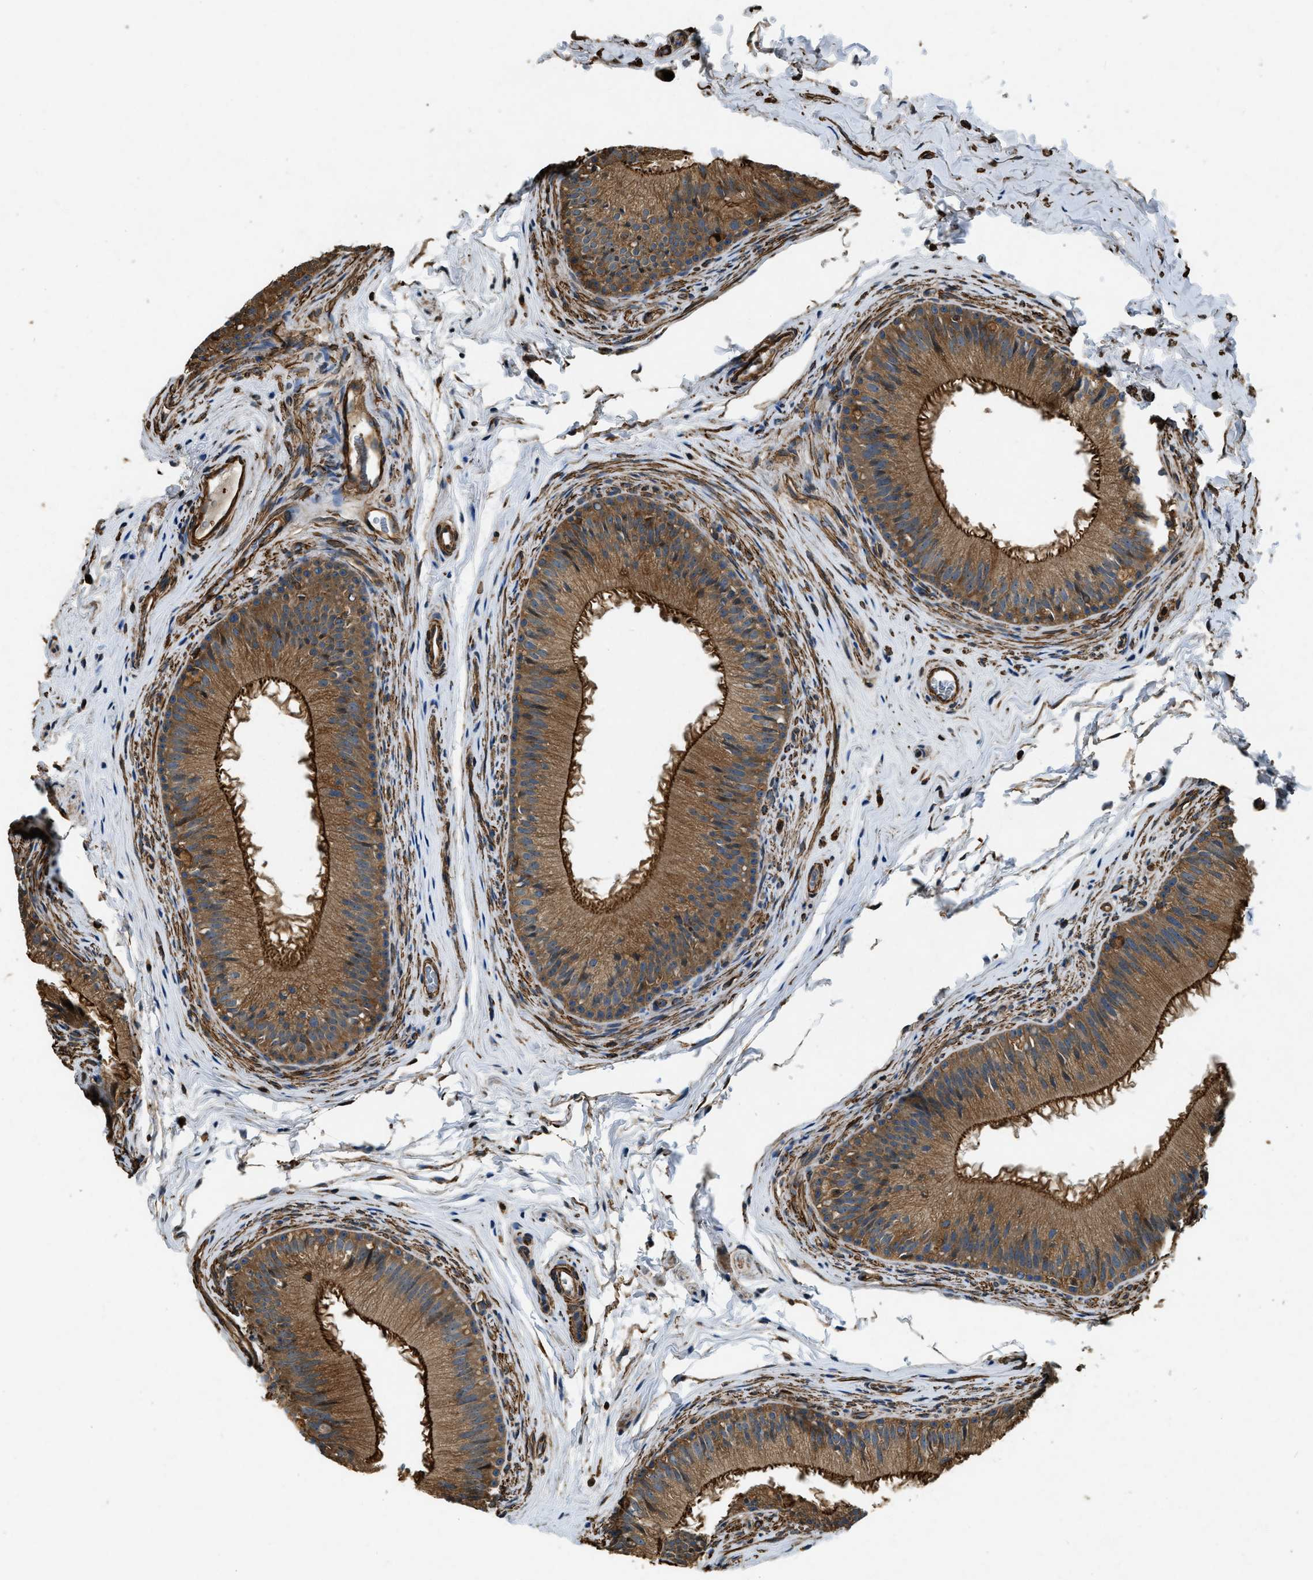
{"staining": {"intensity": "strong", "quantity": ">75%", "location": "cytoplasmic/membranous"}, "tissue": "epididymis", "cell_type": "Glandular cells", "image_type": "normal", "snomed": [{"axis": "morphology", "description": "Normal tissue, NOS"}, {"axis": "topography", "description": "Testis"}, {"axis": "topography", "description": "Epididymis"}], "caption": "Epididymis stained with a brown dye shows strong cytoplasmic/membranous positive expression in about >75% of glandular cells.", "gene": "YARS1", "patient": {"sex": "male", "age": 36}}